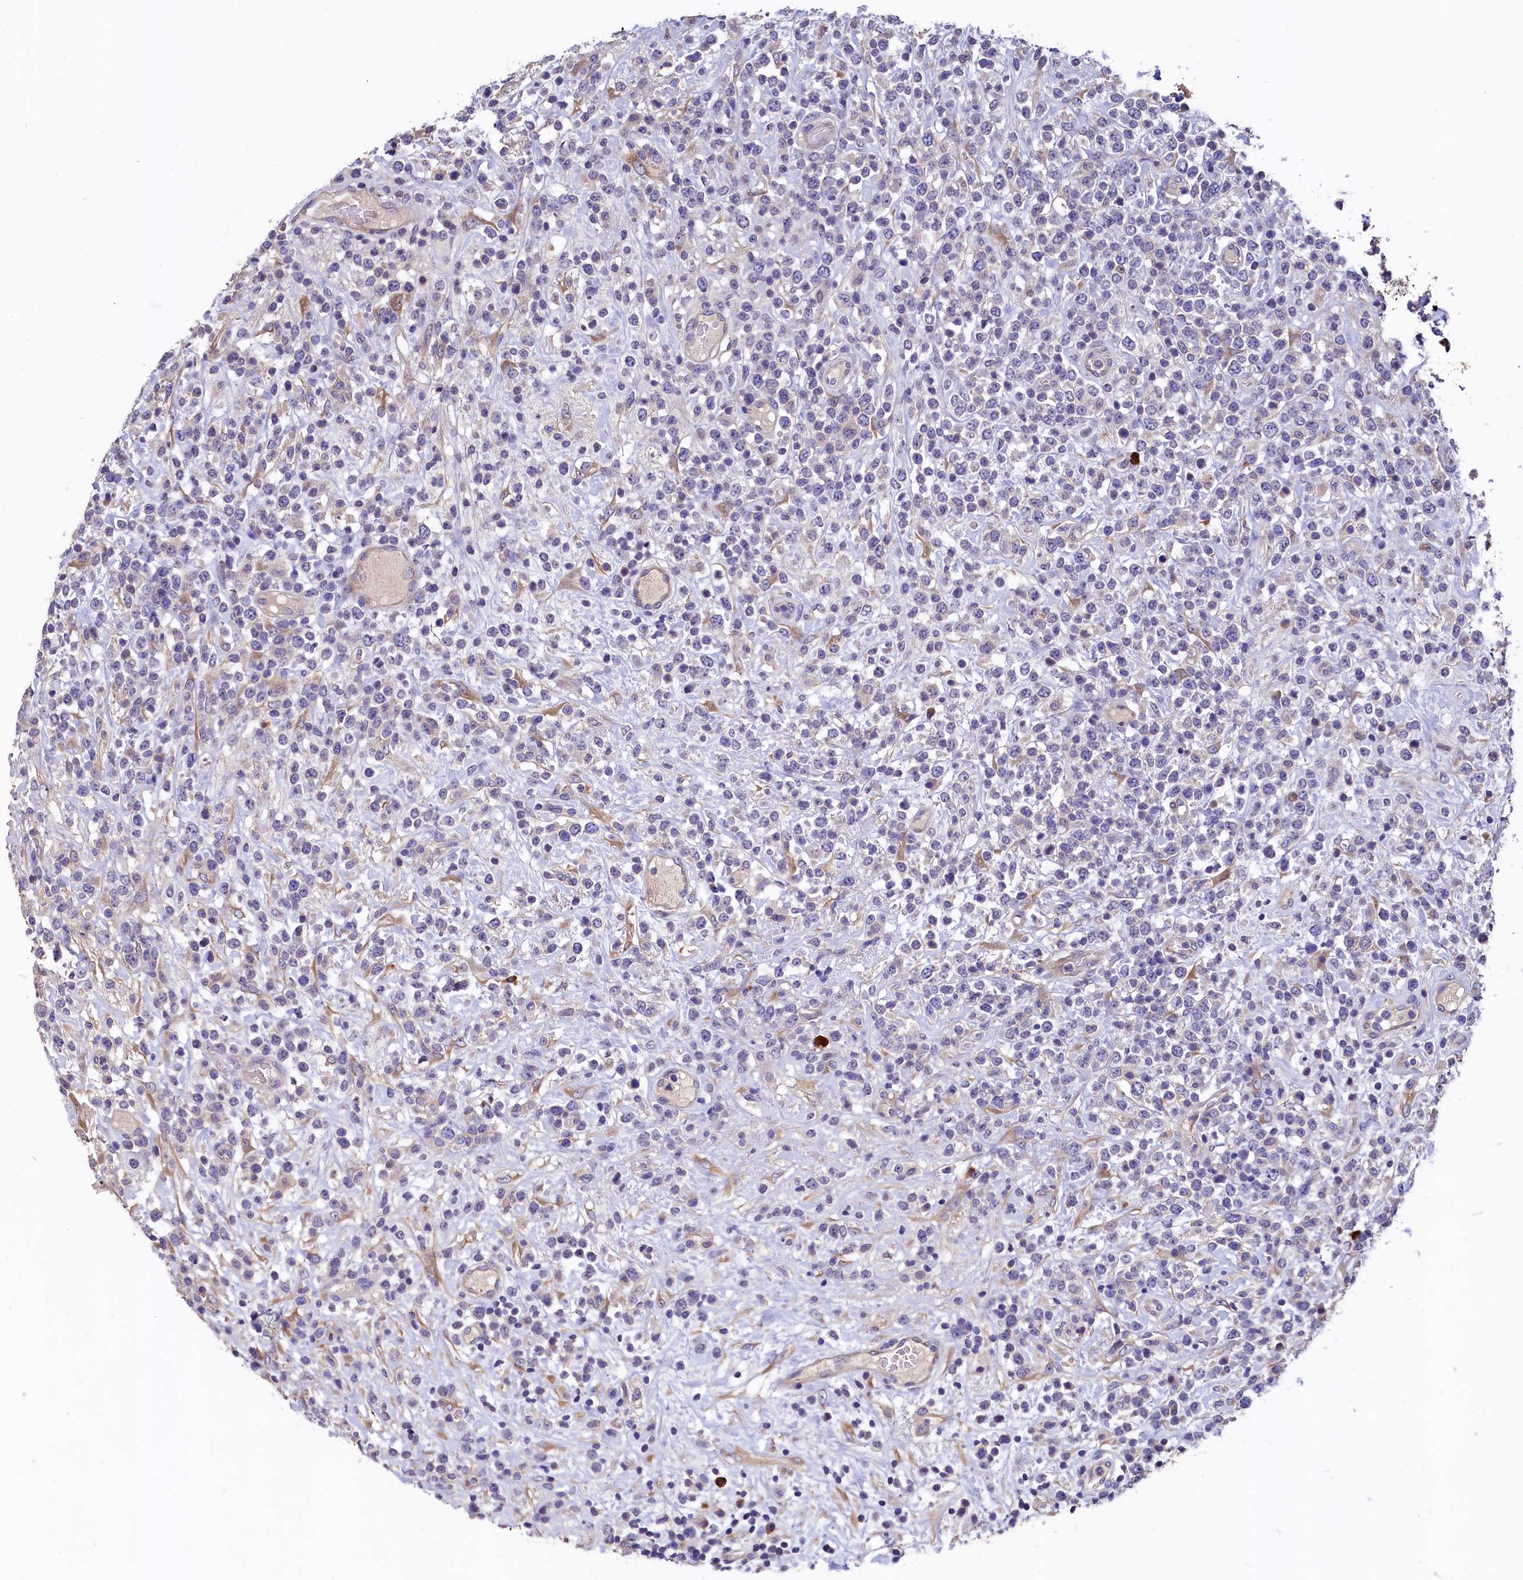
{"staining": {"intensity": "negative", "quantity": "none", "location": "none"}, "tissue": "lymphoma", "cell_type": "Tumor cells", "image_type": "cancer", "snomed": [{"axis": "morphology", "description": "Malignant lymphoma, non-Hodgkin's type, High grade"}, {"axis": "topography", "description": "Colon"}], "caption": "This is an IHC image of lymphoma. There is no staining in tumor cells.", "gene": "EPS8L2", "patient": {"sex": "female", "age": 53}}